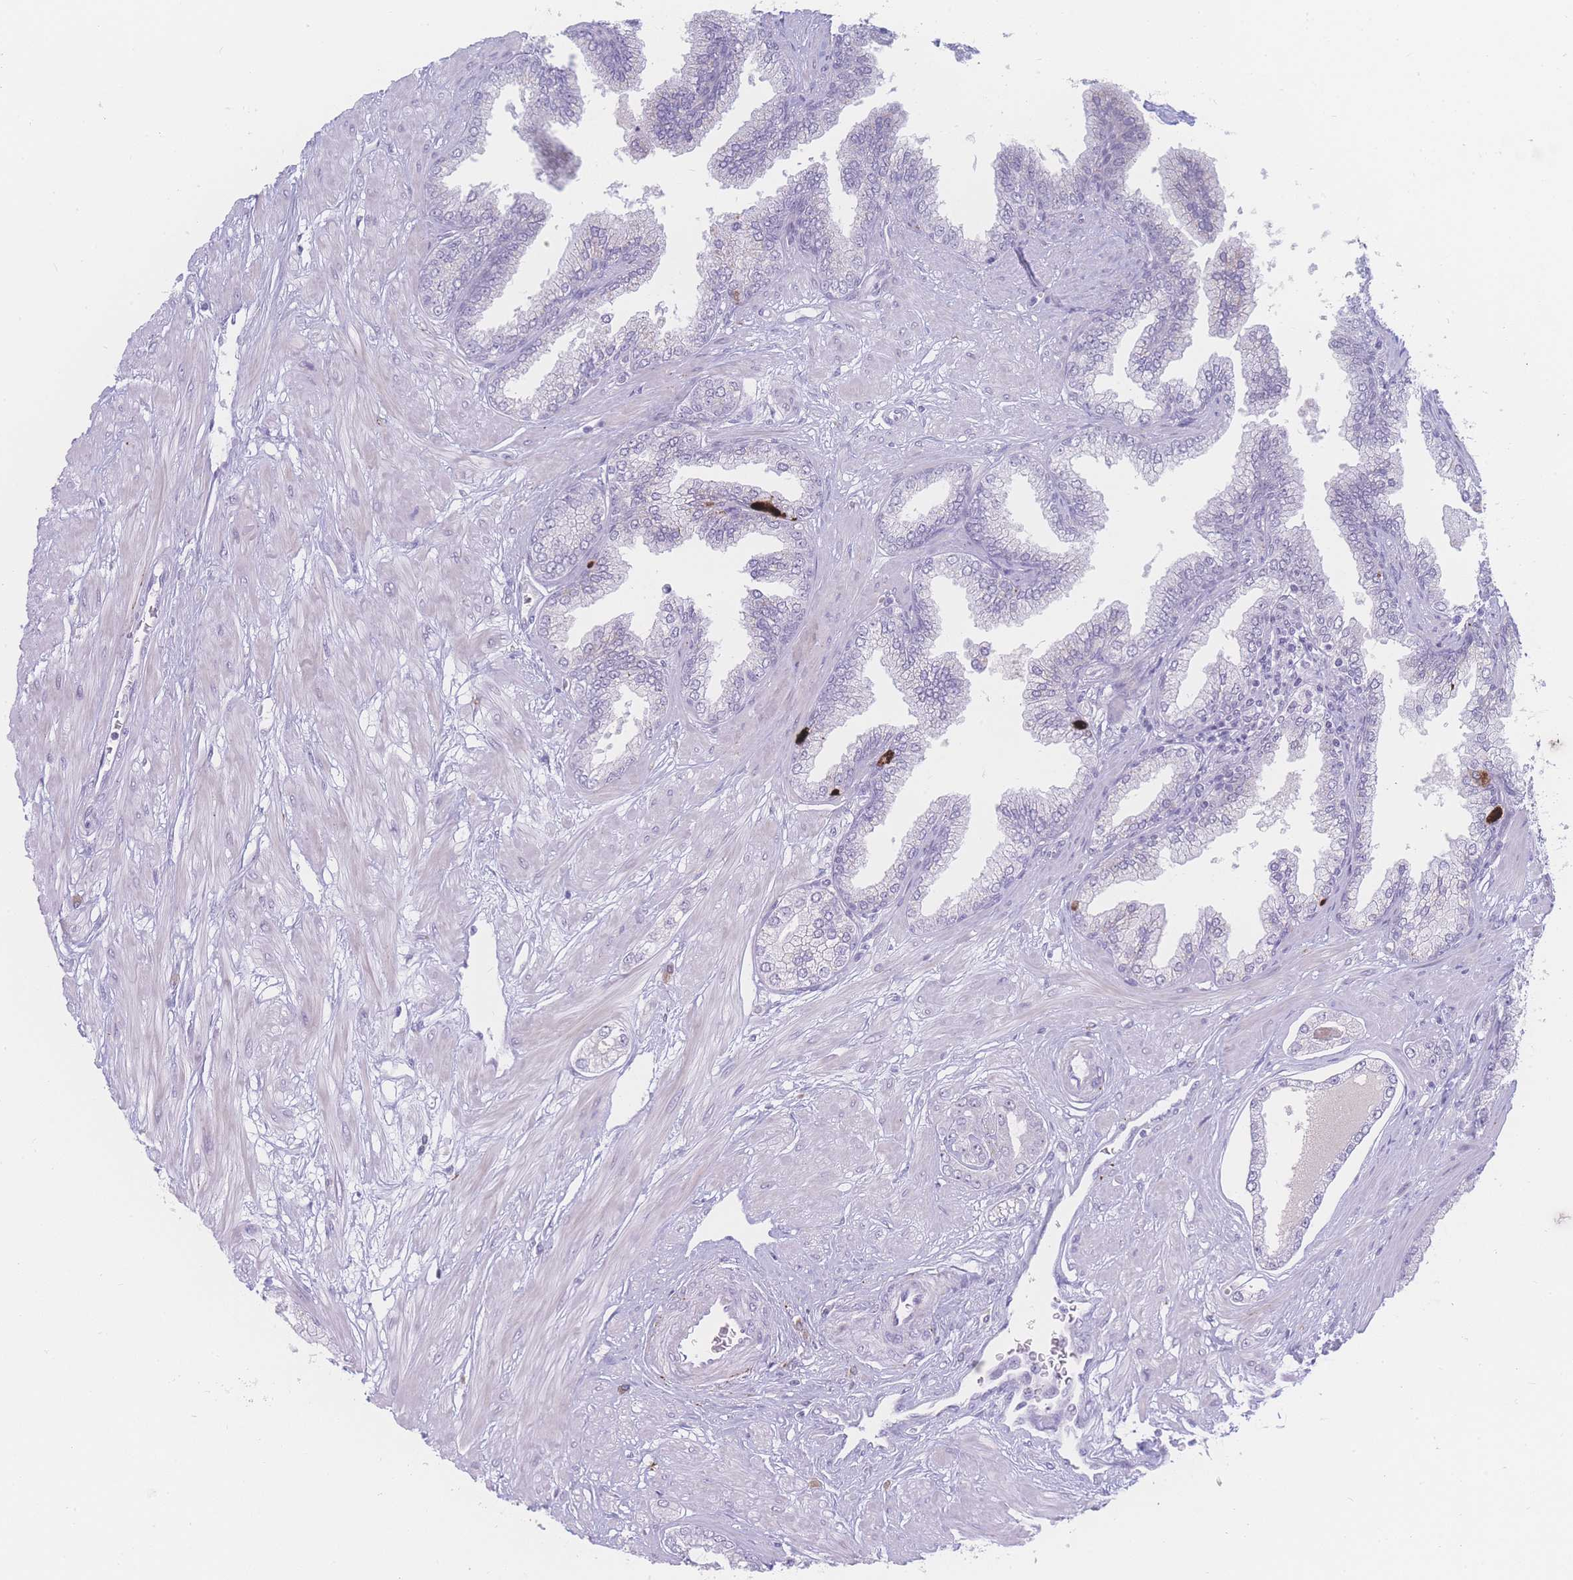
{"staining": {"intensity": "negative", "quantity": "none", "location": "none"}, "tissue": "prostate cancer", "cell_type": "Tumor cells", "image_type": "cancer", "snomed": [{"axis": "morphology", "description": "Adenocarcinoma, Low grade"}, {"axis": "topography", "description": "Prostate"}], "caption": "A photomicrograph of human prostate cancer (adenocarcinoma (low-grade)) is negative for staining in tumor cells.", "gene": "PRSS22", "patient": {"sex": "male", "age": 64}}